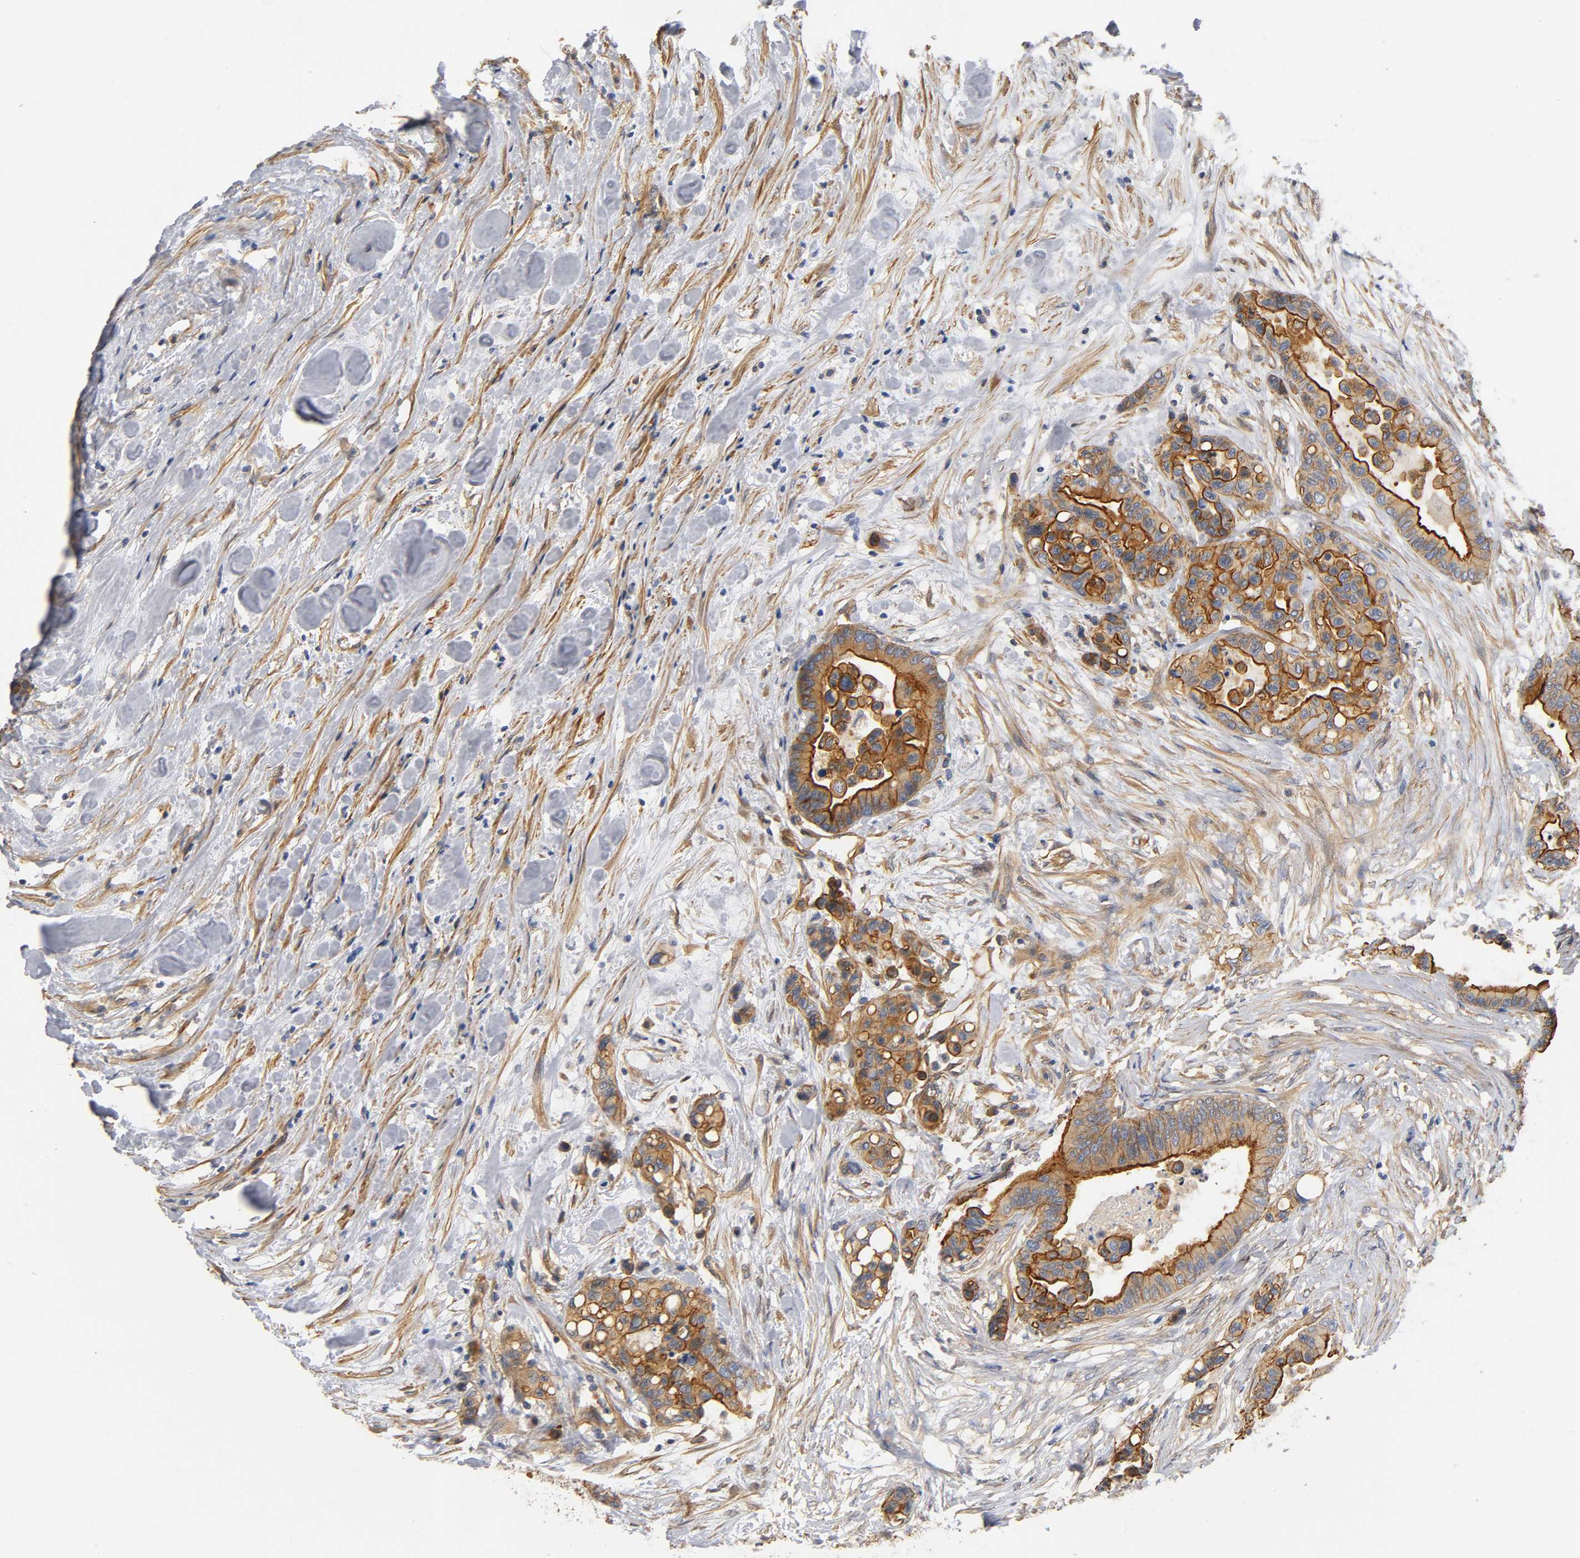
{"staining": {"intensity": "moderate", "quantity": ">75%", "location": "cytoplasmic/membranous"}, "tissue": "colorectal cancer", "cell_type": "Tumor cells", "image_type": "cancer", "snomed": [{"axis": "morphology", "description": "Adenocarcinoma, NOS"}, {"axis": "topography", "description": "Colon"}], "caption": "Moderate cytoplasmic/membranous expression is seen in about >75% of tumor cells in colorectal adenocarcinoma.", "gene": "MARS1", "patient": {"sex": "male", "age": 82}}